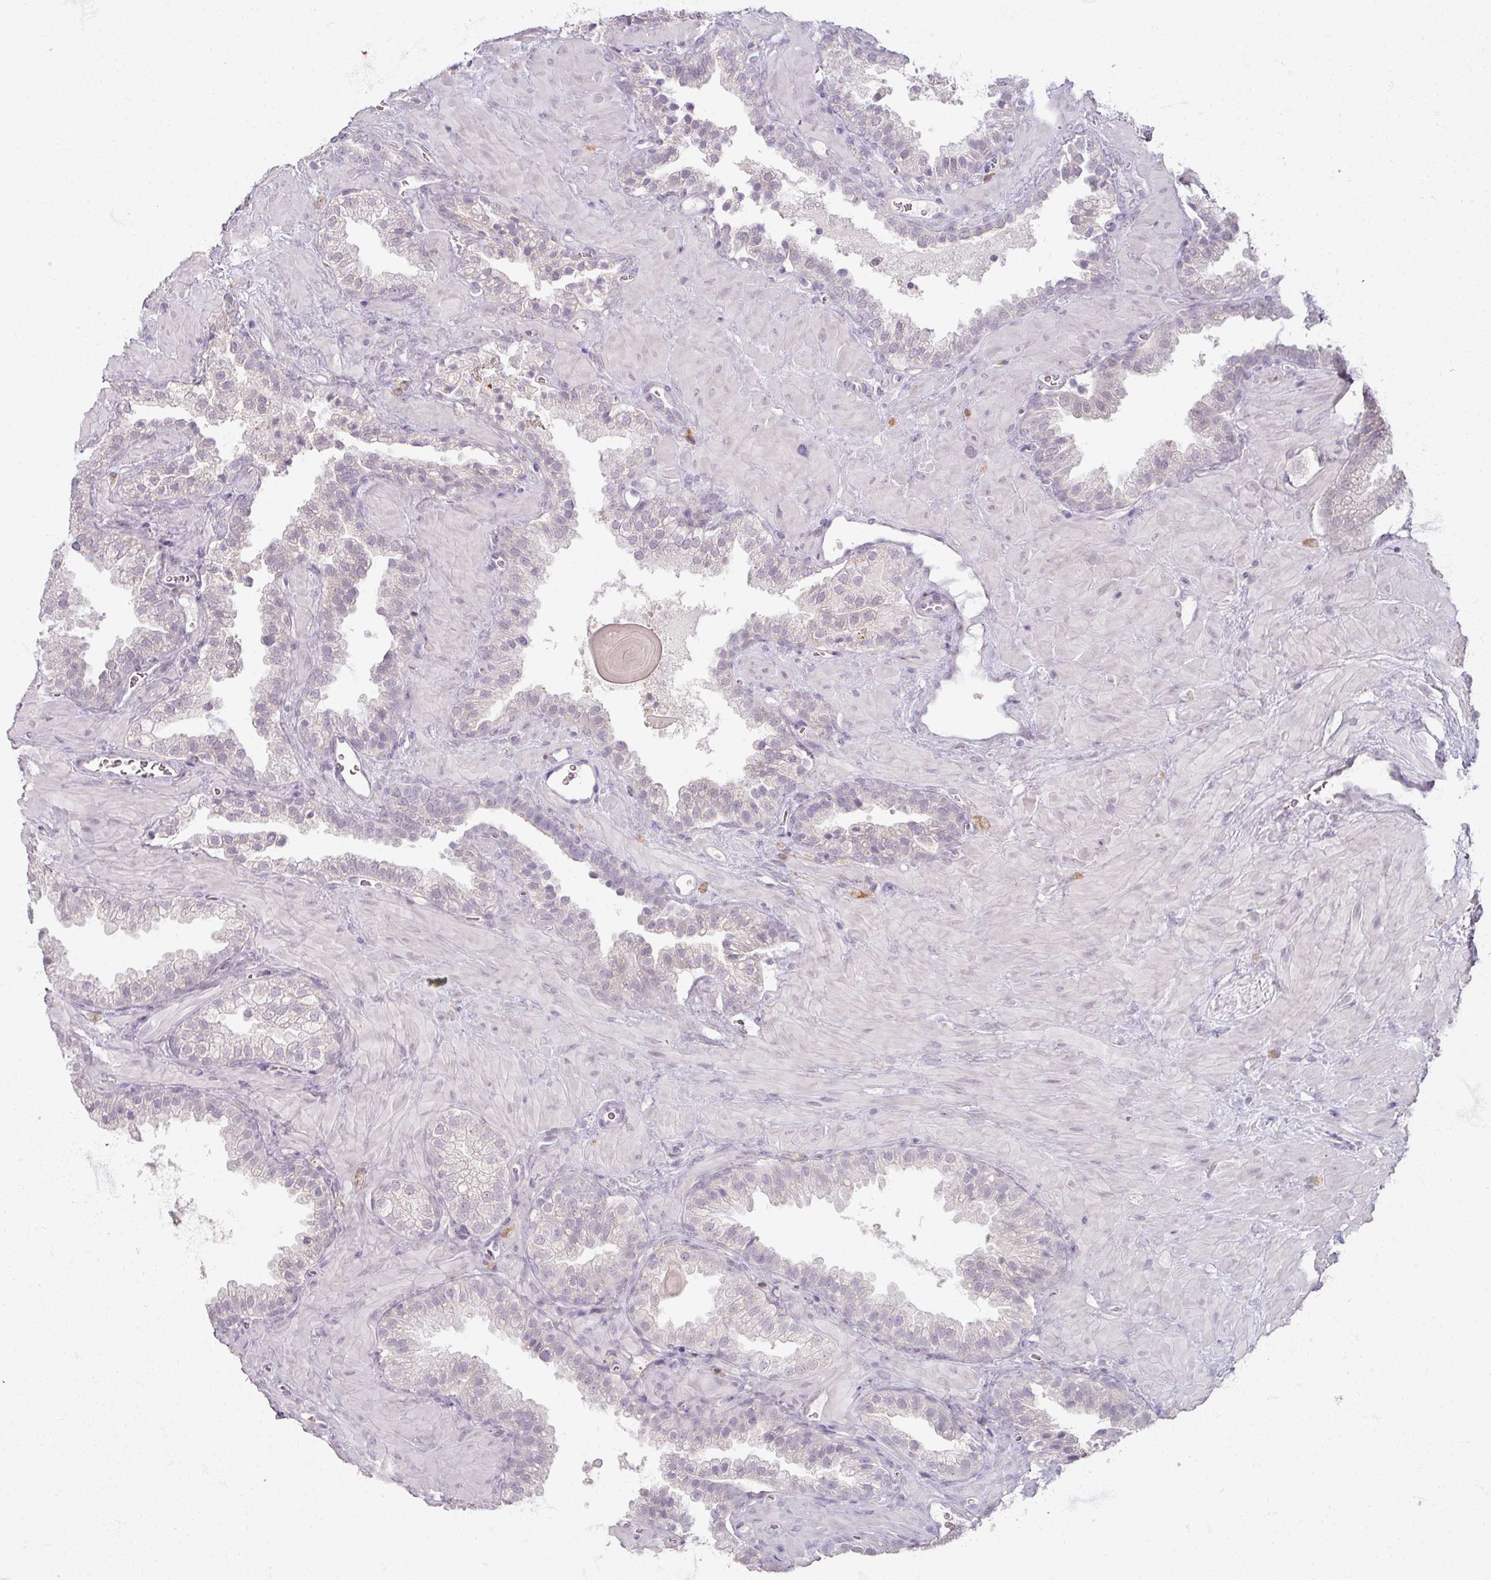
{"staining": {"intensity": "negative", "quantity": "none", "location": "none"}, "tissue": "prostate cancer", "cell_type": "Tumor cells", "image_type": "cancer", "snomed": [{"axis": "morphology", "description": "Adenocarcinoma, Low grade"}, {"axis": "topography", "description": "Prostate"}], "caption": "Protein analysis of adenocarcinoma (low-grade) (prostate) displays no significant expression in tumor cells.", "gene": "SOX11", "patient": {"sex": "male", "age": 62}}